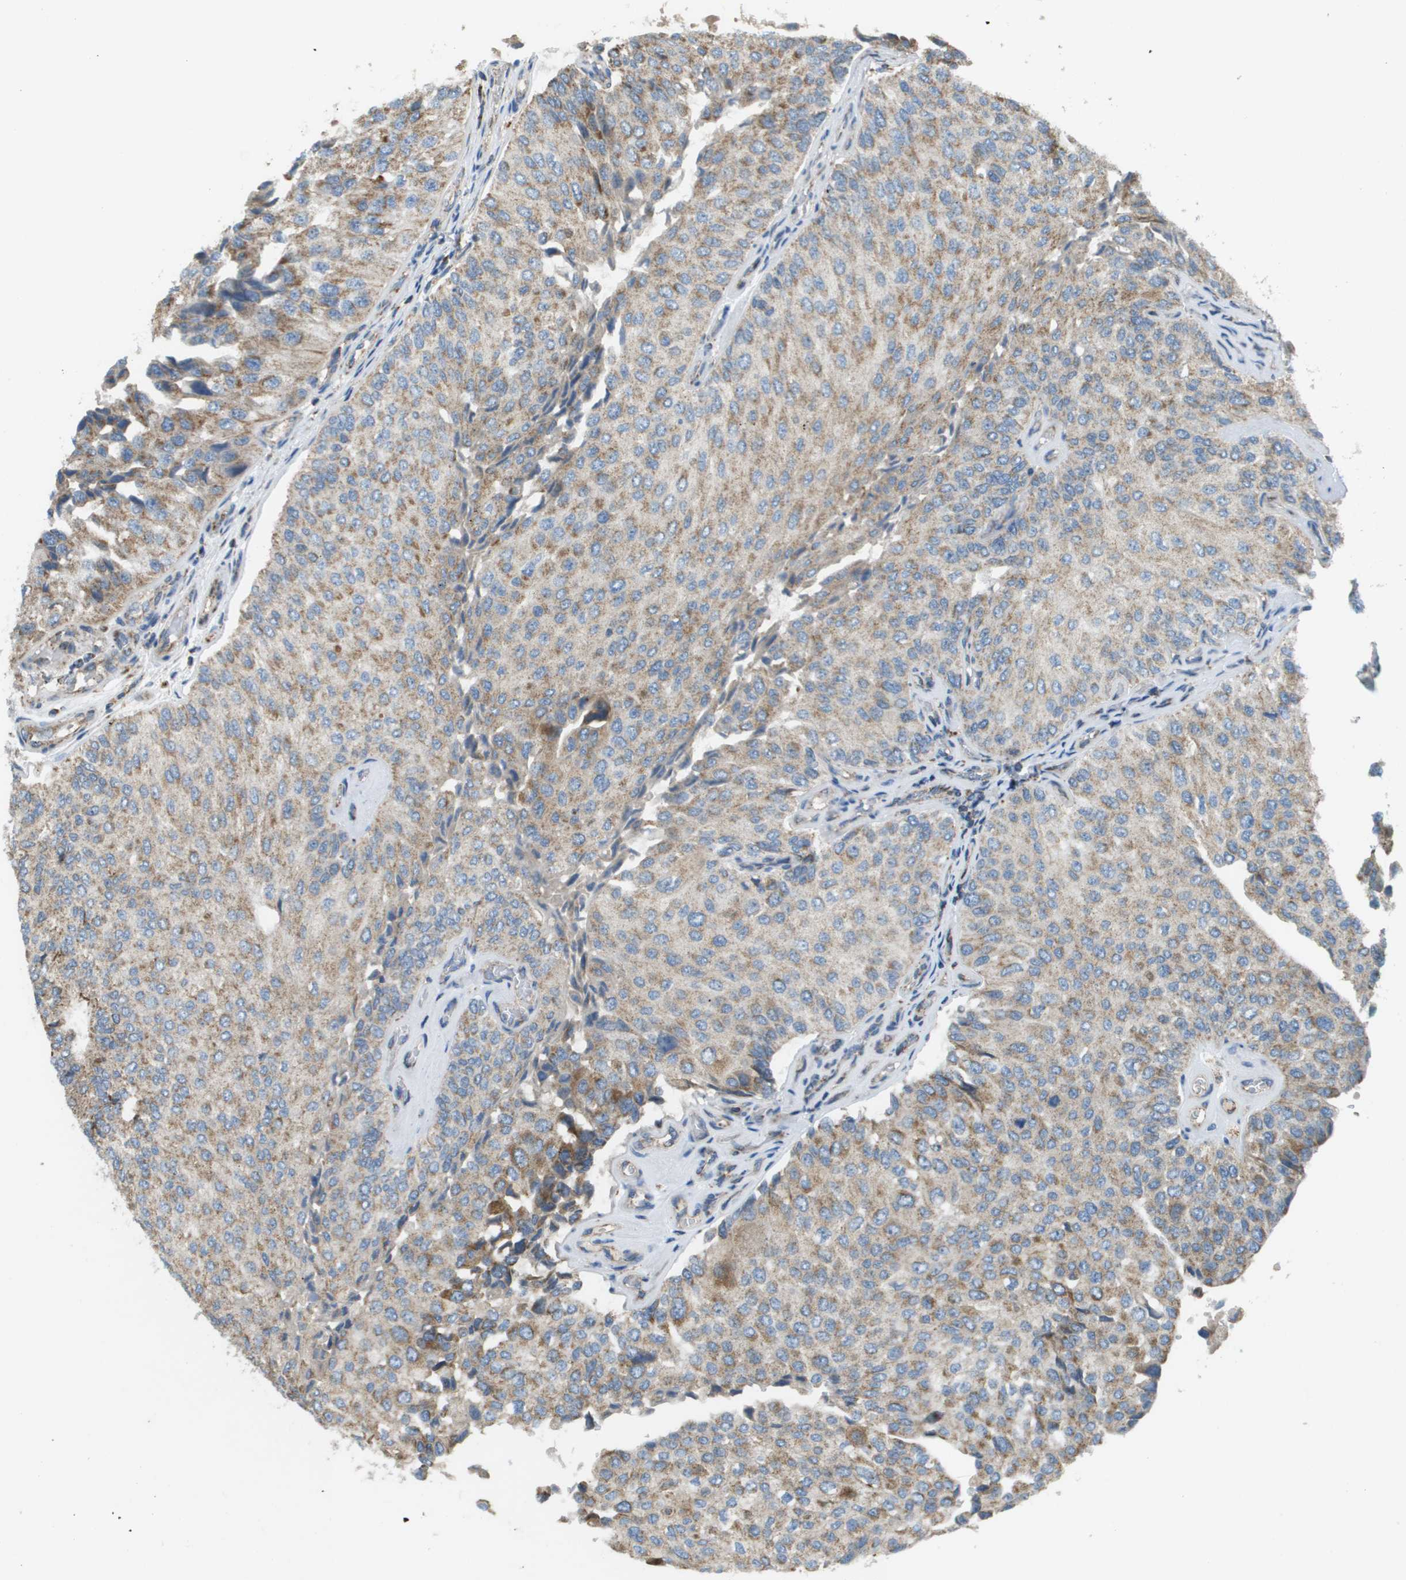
{"staining": {"intensity": "moderate", "quantity": ">75%", "location": "cytoplasmic/membranous"}, "tissue": "urothelial cancer", "cell_type": "Tumor cells", "image_type": "cancer", "snomed": [{"axis": "morphology", "description": "Urothelial carcinoma, High grade"}, {"axis": "topography", "description": "Kidney"}, {"axis": "topography", "description": "Urinary bladder"}], "caption": "Immunohistochemistry of urothelial cancer reveals medium levels of moderate cytoplasmic/membranous positivity in approximately >75% of tumor cells.", "gene": "NRK", "patient": {"sex": "male", "age": 77}}